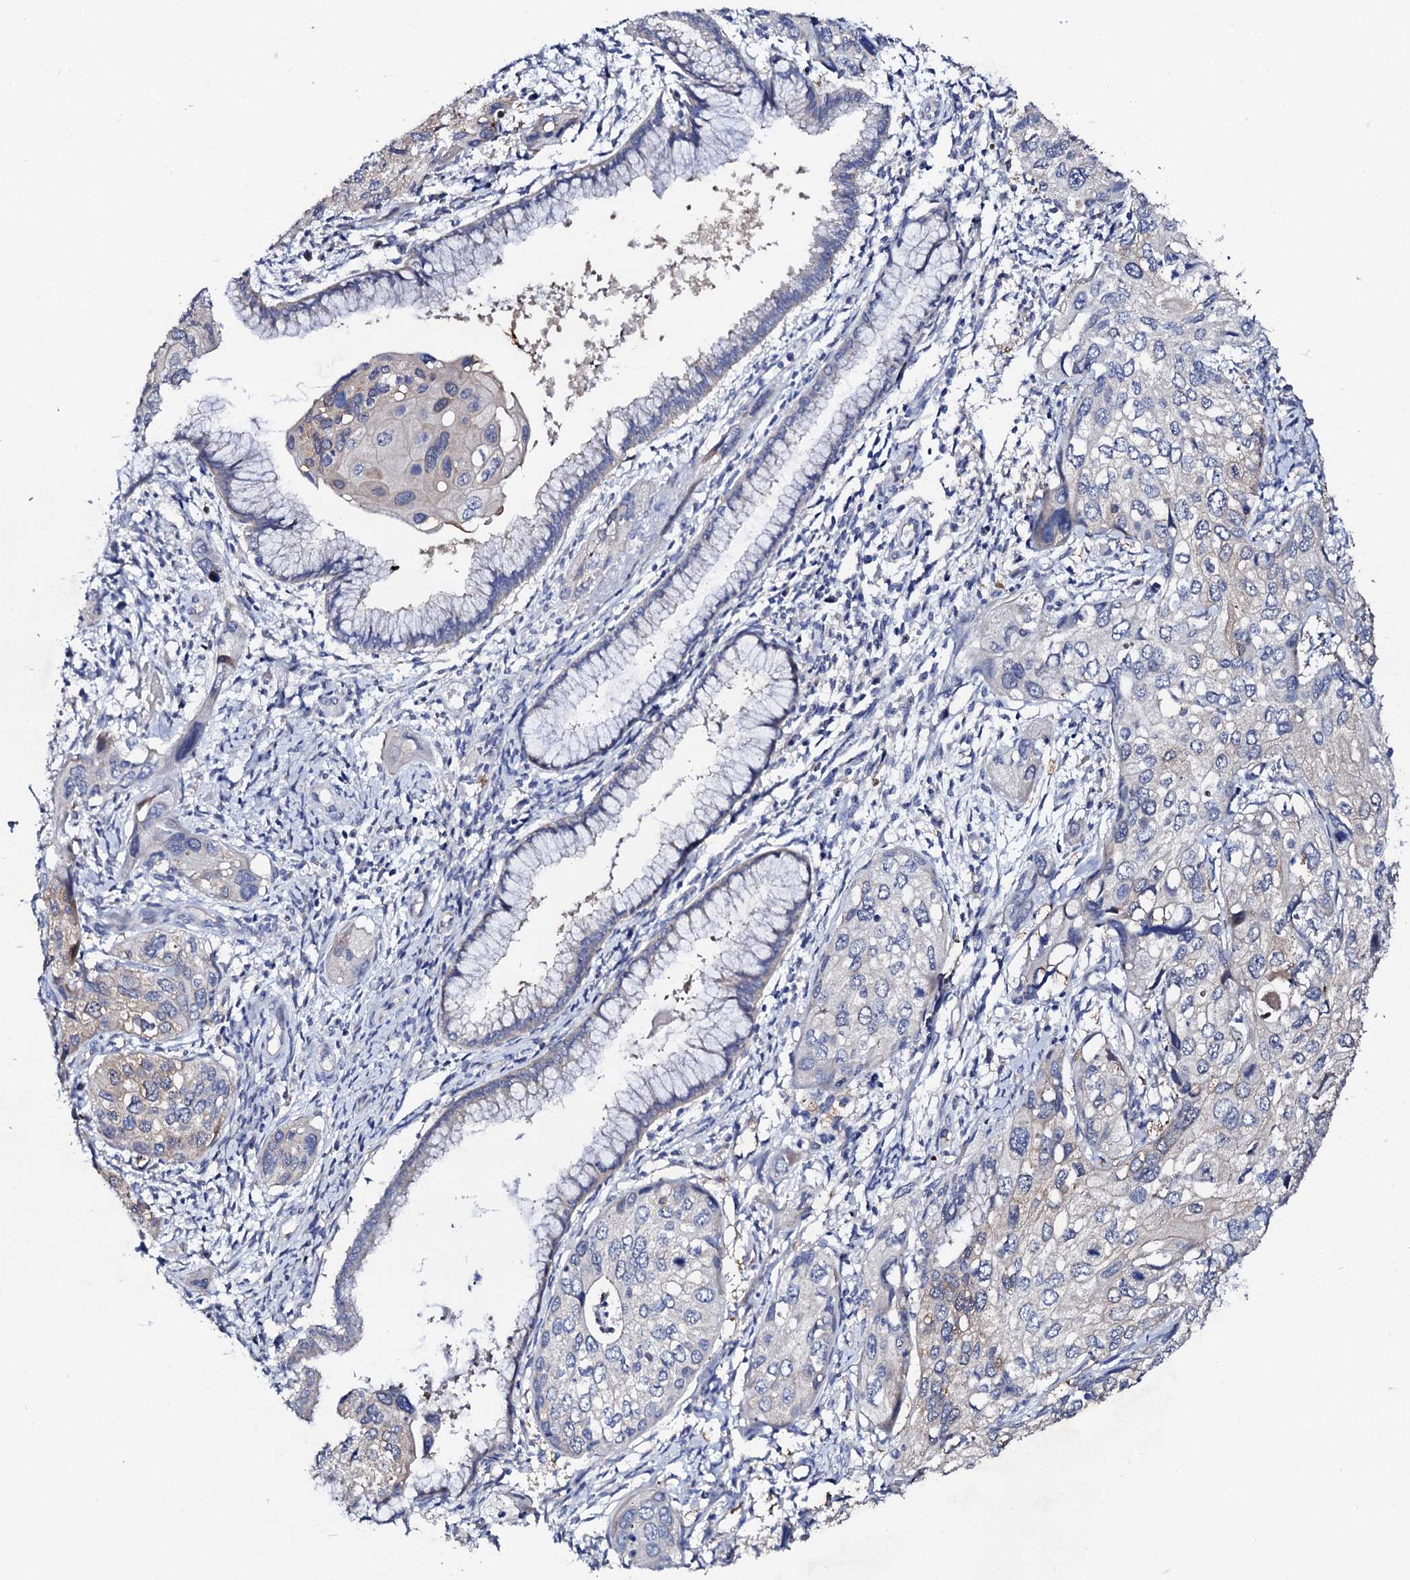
{"staining": {"intensity": "weak", "quantity": "<25%", "location": "cytoplasmic/membranous"}, "tissue": "cervical cancer", "cell_type": "Tumor cells", "image_type": "cancer", "snomed": [{"axis": "morphology", "description": "Squamous cell carcinoma, NOS"}, {"axis": "topography", "description": "Cervix"}], "caption": "Cervical cancer stained for a protein using immunohistochemistry (IHC) reveals no positivity tumor cells.", "gene": "TRDN", "patient": {"sex": "female", "age": 55}}